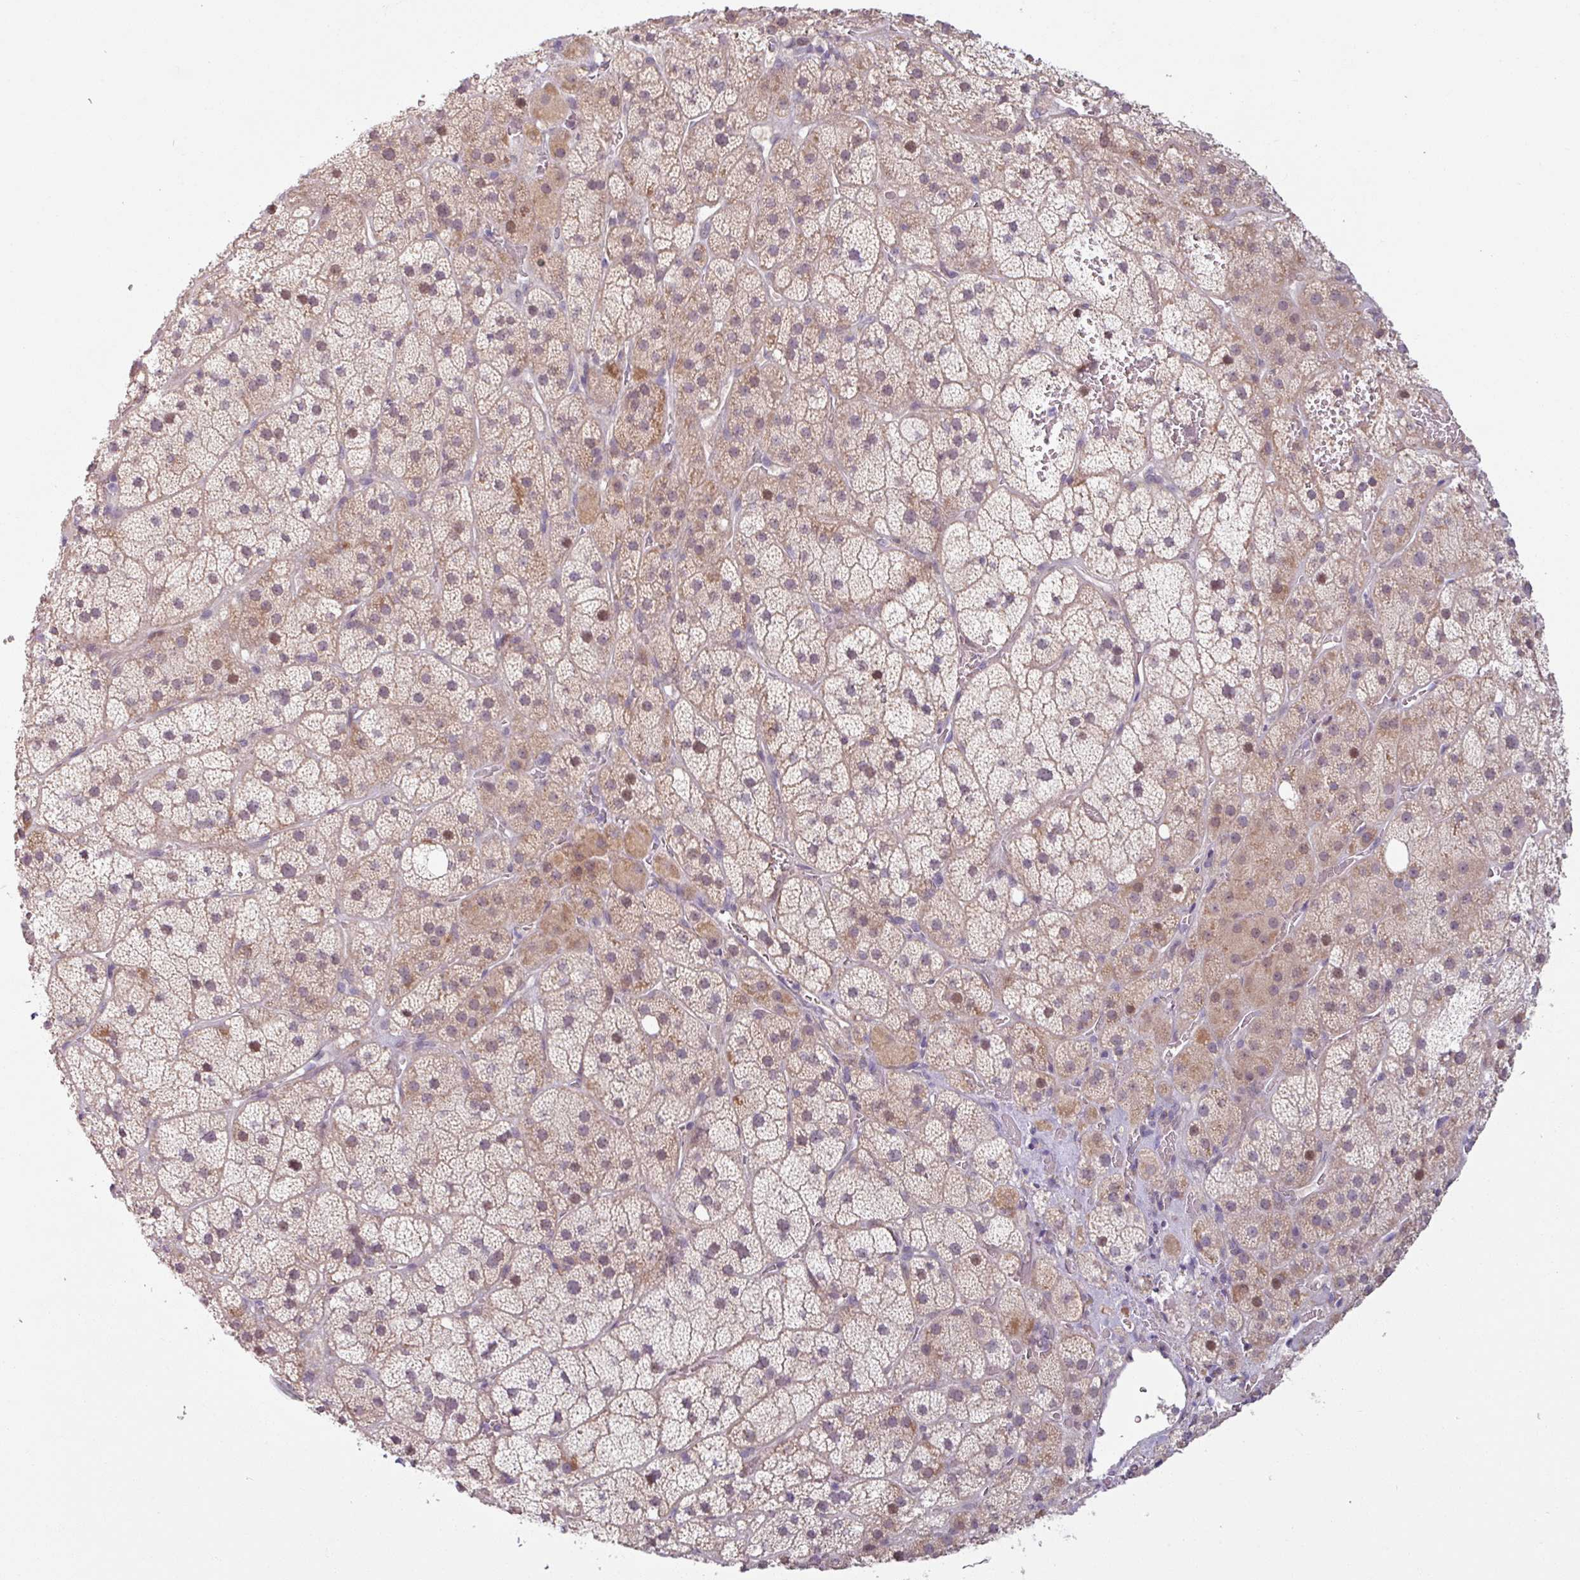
{"staining": {"intensity": "moderate", "quantity": ">75%", "location": "cytoplasmic/membranous,nuclear"}, "tissue": "adrenal gland", "cell_type": "Glandular cells", "image_type": "normal", "snomed": [{"axis": "morphology", "description": "Normal tissue, NOS"}, {"axis": "topography", "description": "Adrenal gland"}], "caption": "The image shows staining of normal adrenal gland, revealing moderate cytoplasmic/membranous,nuclear protein staining (brown color) within glandular cells. (DAB (3,3'-diaminobenzidine) IHC with brightfield microscopy, high magnification).", "gene": "OGFOD3", "patient": {"sex": "male", "age": 57}}